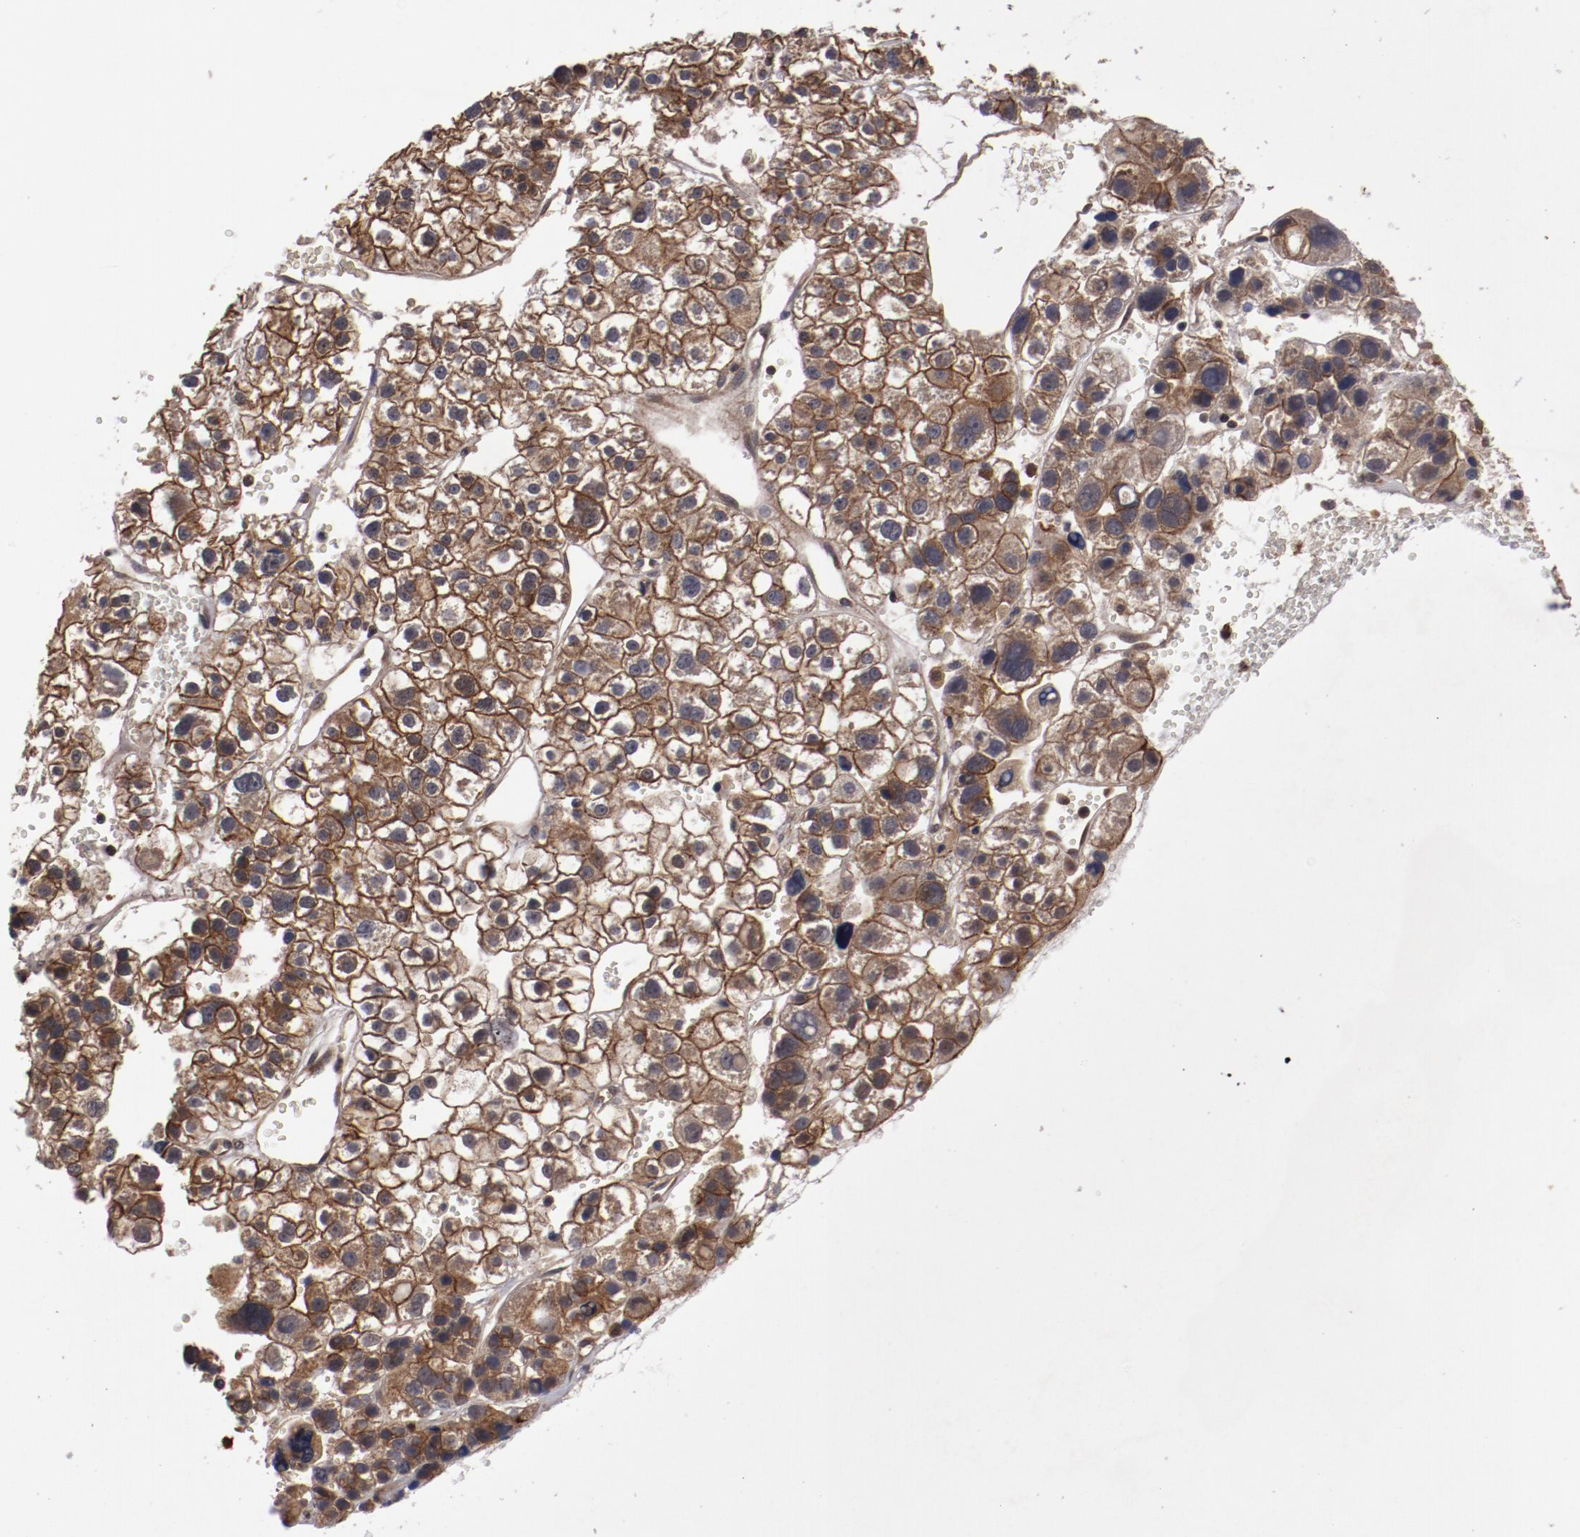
{"staining": {"intensity": "moderate", "quantity": ">75%", "location": "cytoplasmic/membranous"}, "tissue": "liver cancer", "cell_type": "Tumor cells", "image_type": "cancer", "snomed": [{"axis": "morphology", "description": "Carcinoma, Hepatocellular, NOS"}, {"axis": "topography", "description": "Liver"}], "caption": "A high-resolution histopathology image shows immunohistochemistry staining of liver hepatocellular carcinoma, which demonstrates moderate cytoplasmic/membranous staining in about >75% of tumor cells. (DAB IHC, brown staining for protein, blue staining for nuclei).", "gene": "RPS6KA6", "patient": {"sex": "female", "age": 85}}